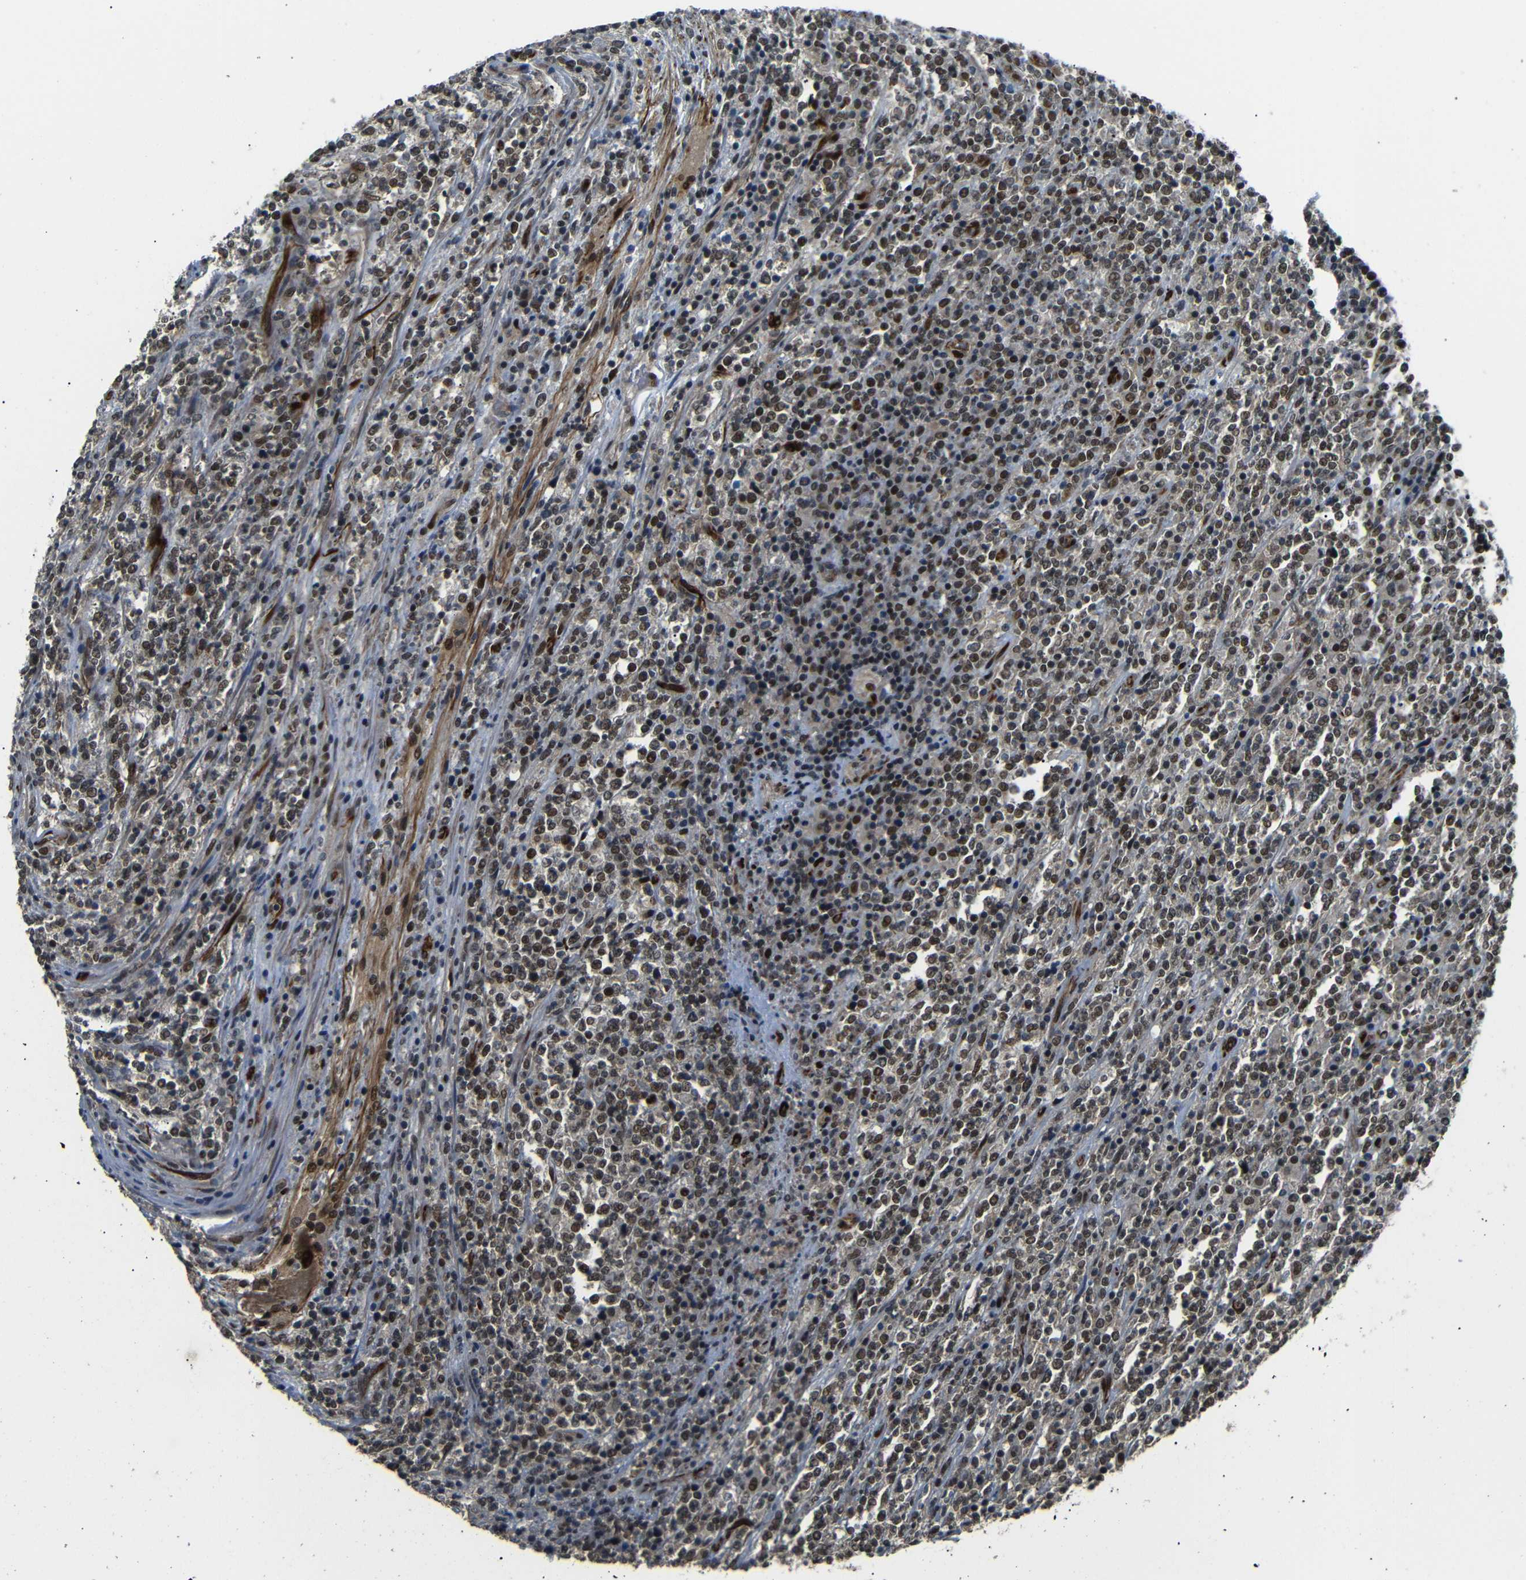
{"staining": {"intensity": "moderate", "quantity": ">75%", "location": "nuclear"}, "tissue": "lymphoma", "cell_type": "Tumor cells", "image_type": "cancer", "snomed": [{"axis": "morphology", "description": "Malignant lymphoma, non-Hodgkin's type, High grade"}, {"axis": "topography", "description": "Soft tissue"}], "caption": "A micrograph of human lymphoma stained for a protein shows moderate nuclear brown staining in tumor cells.", "gene": "TBX2", "patient": {"sex": "male", "age": 18}}